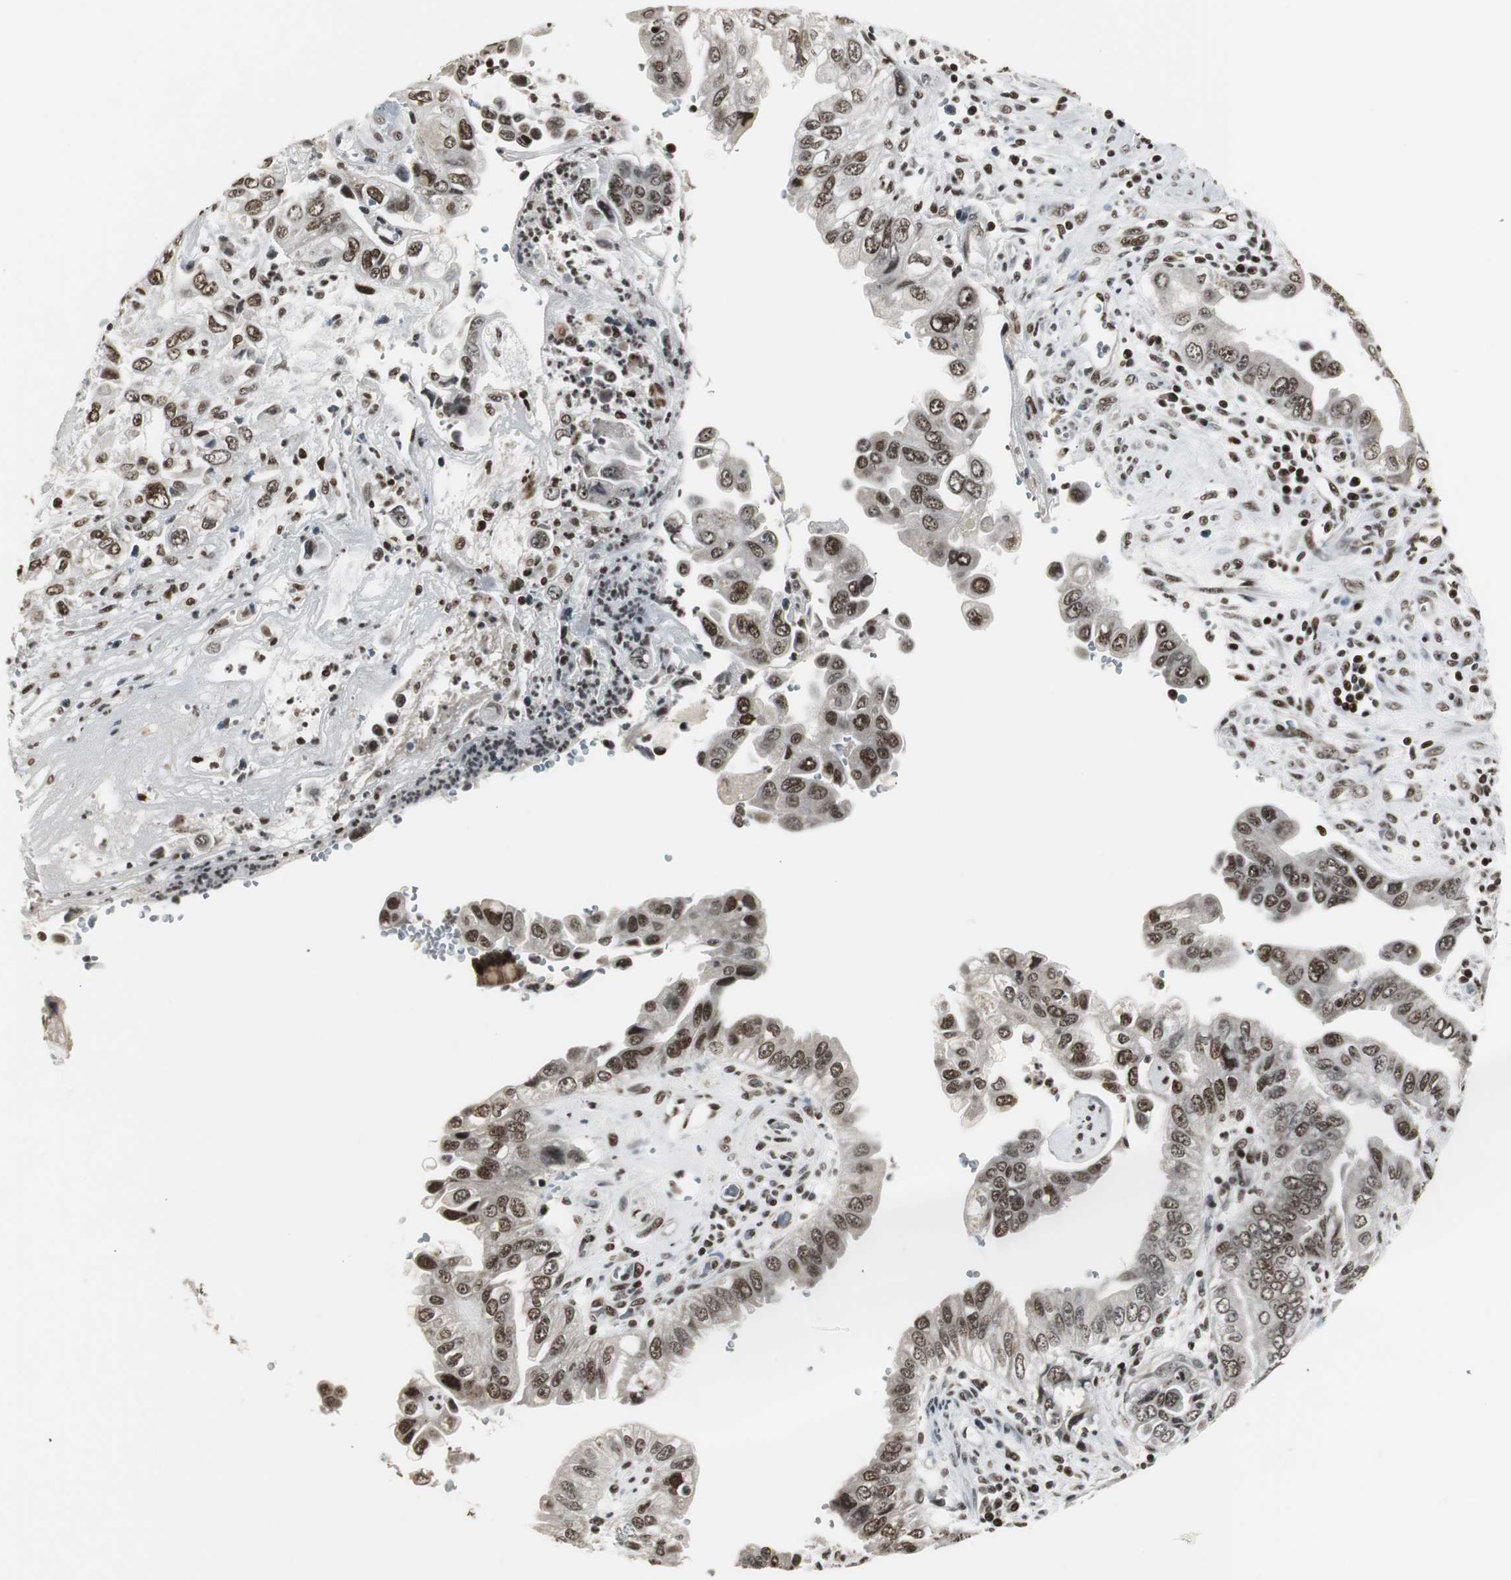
{"staining": {"intensity": "moderate", "quantity": ">75%", "location": "nuclear"}, "tissue": "pancreatic cancer", "cell_type": "Tumor cells", "image_type": "cancer", "snomed": [{"axis": "morphology", "description": "Normal tissue, NOS"}, {"axis": "topography", "description": "Lymph node"}], "caption": "High-power microscopy captured an immunohistochemistry micrograph of pancreatic cancer, revealing moderate nuclear expression in about >75% of tumor cells. The protein of interest is shown in brown color, while the nuclei are stained blue.", "gene": "PARN", "patient": {"sex": "male", "age": 50}}